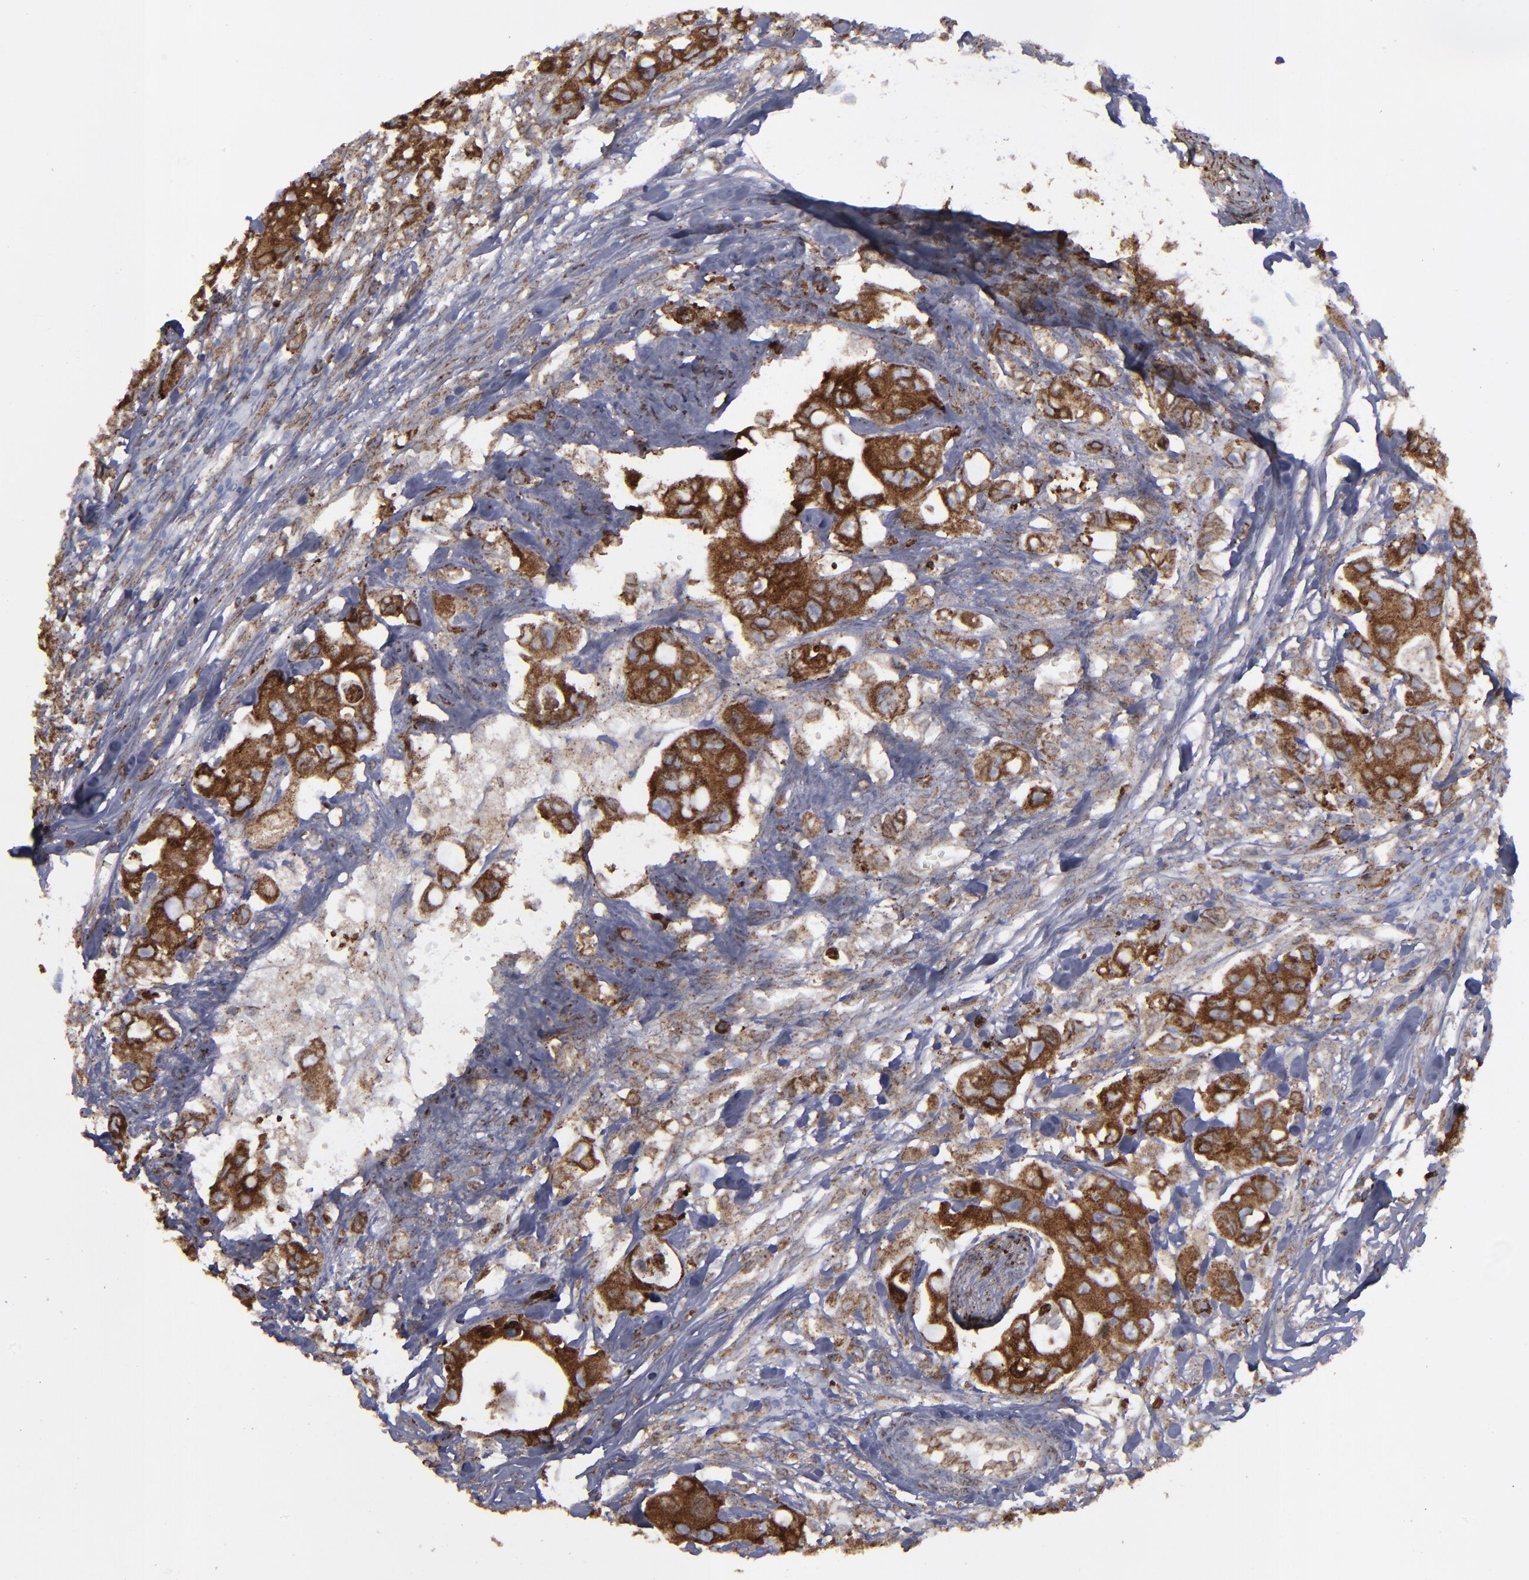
{"staining": {"intensity": "strong", "quantity": ">75%", "location": "cytoplasmic/membranous"}, "tissue": "colorectal cancer", "cell_type": "Tumor cells", "image_type": "cancer", "snomed": [{"axis": "morphology", "description": "Adenocarcinoma, NOS"}, {"axis": "topography", "description": "Colon"}], "caption": "Immunohistochemistry (IHC) of human adenocarcinoma (colorectal) displays high levels of strong cytoplasmic/membranous expression in approximately >75% of tumor cells.", "gene": "ERLIN2", "patient": {"sex": "female", "age": 46}}